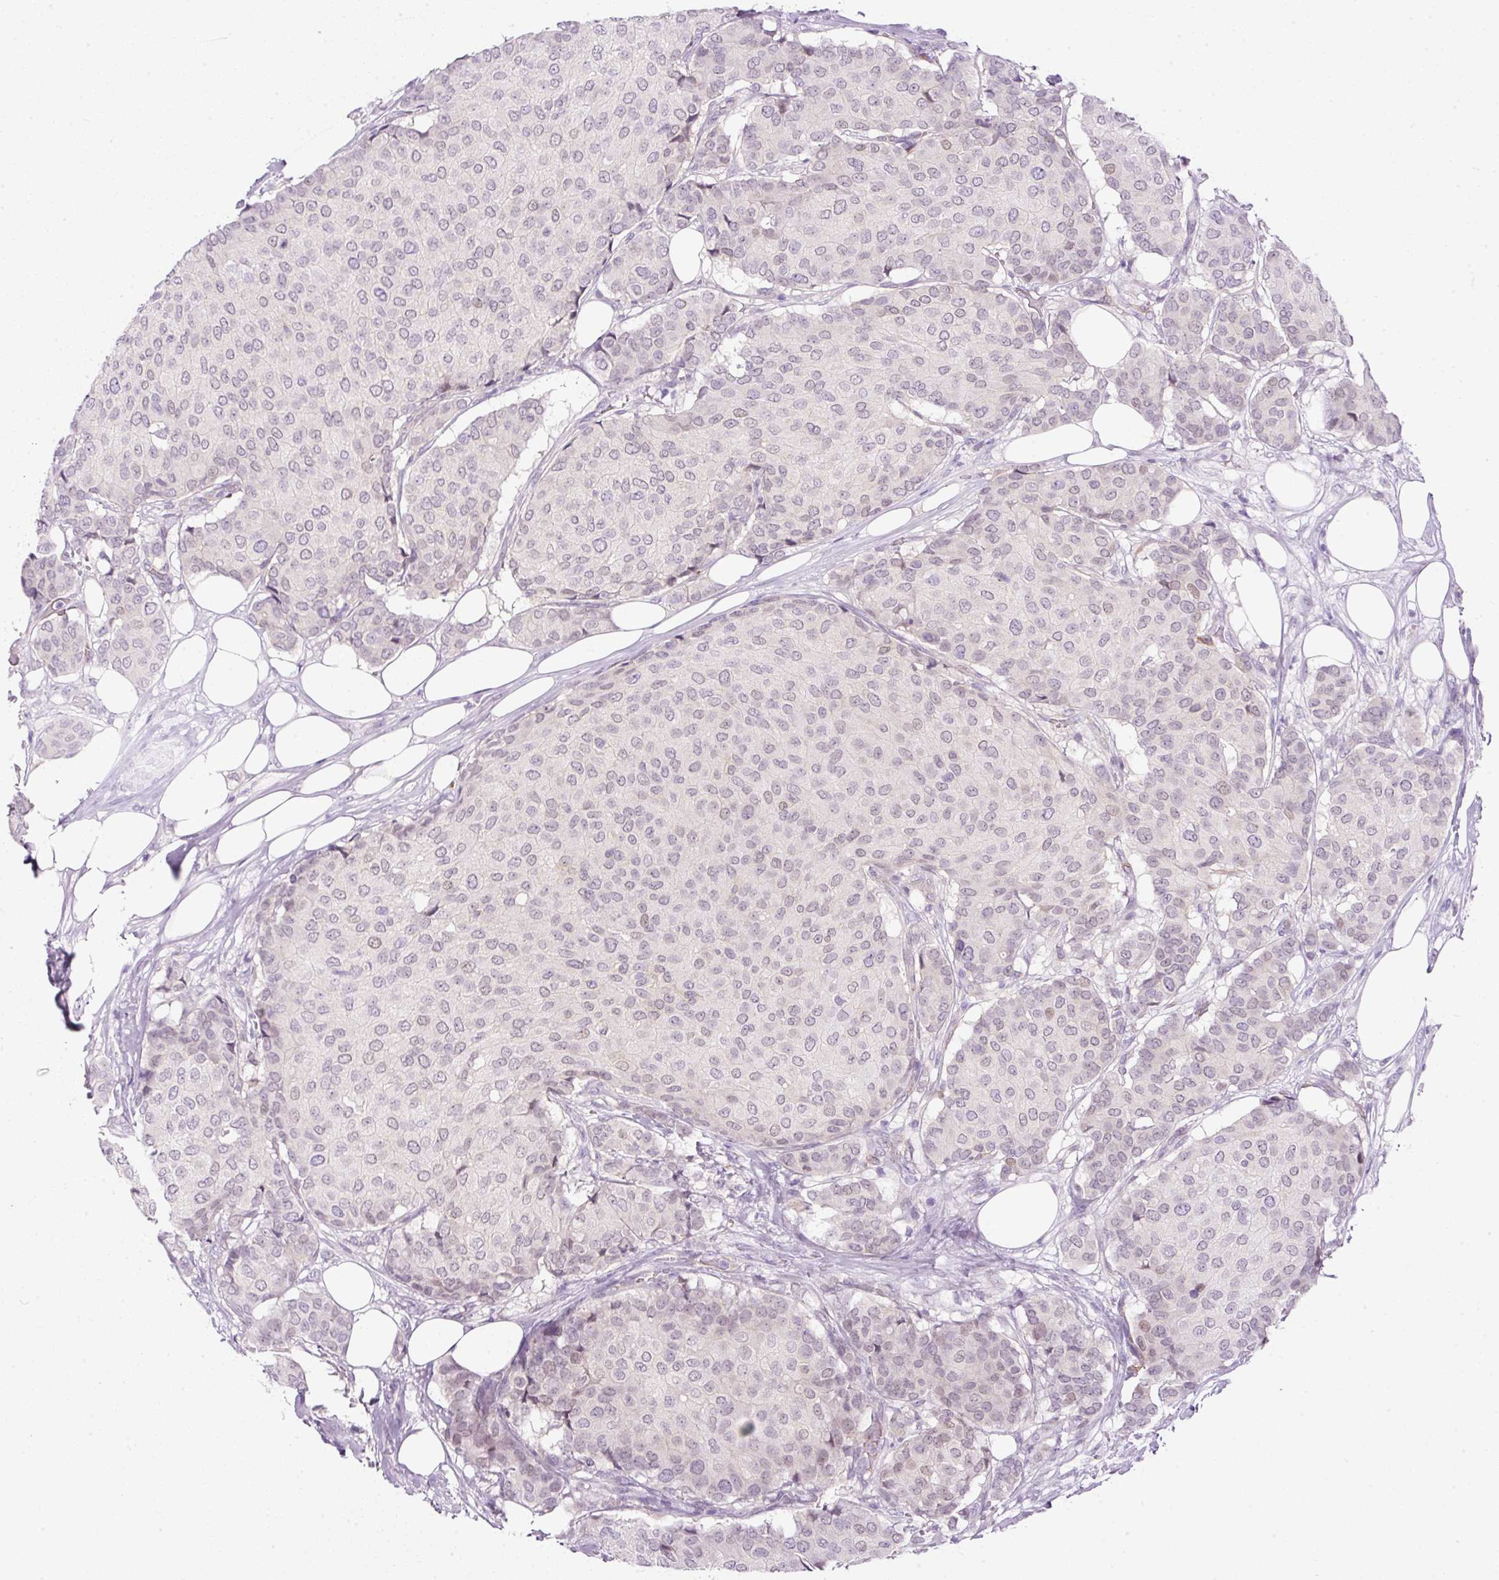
{"staining": {"intensity": "weak", "quantity": "<25%", "location": "nuclear"}, "tissue": "breast cancer", "cell_type": "Tumor cells", "image_type": "cancer", "snomed": [{"axis": "morphology", "description": "Duct carcinoma"}, {"axis": "topography", "description": "Breast"}], "caption": "Breast intraductal carcinoma stained for a protein using IHC reveals no positivity tumor cells.", "gene": "SRC", "patient": {"sex": "female", "age": 75}}